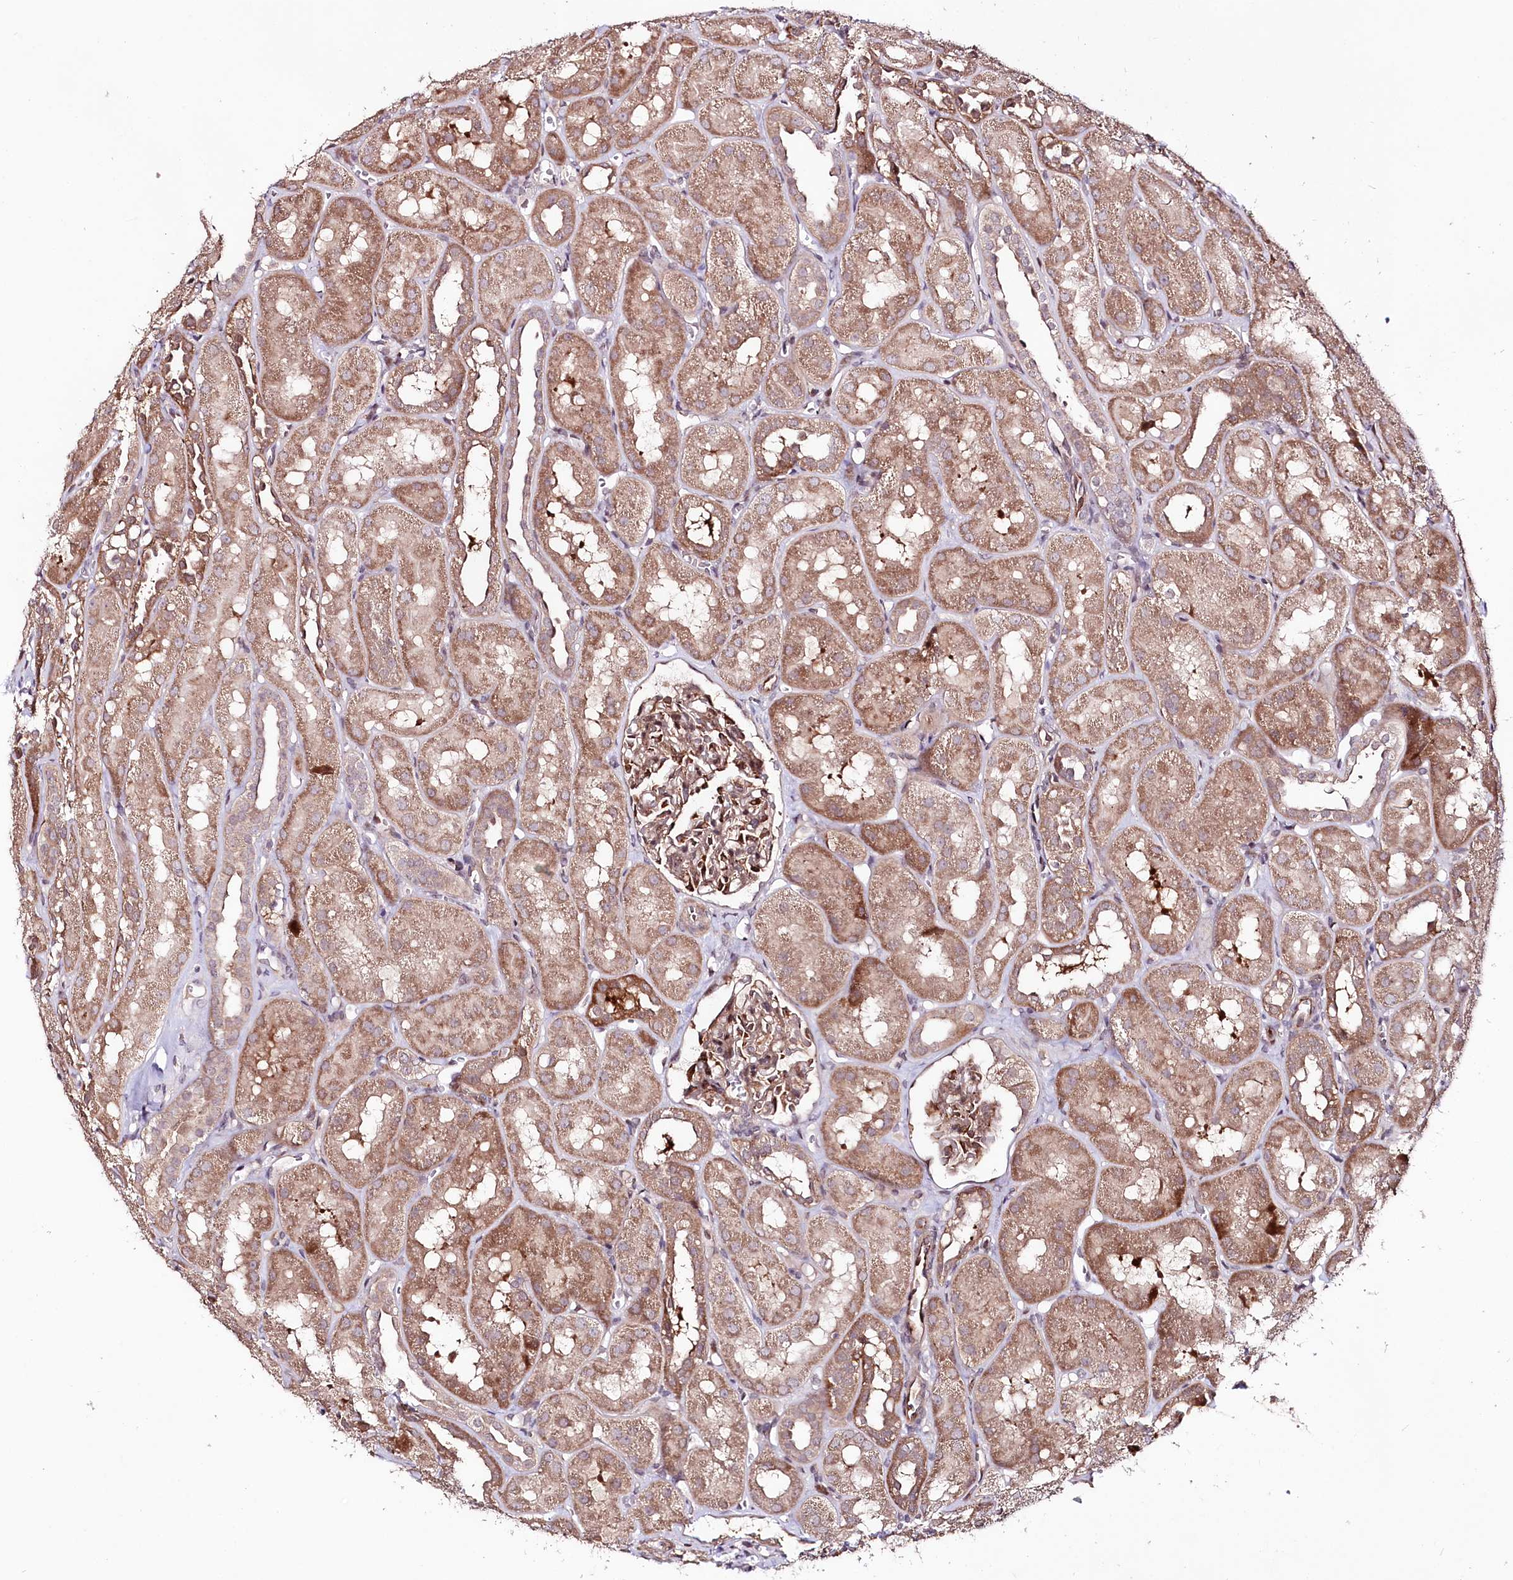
{"staining": {"intensity": "moderate", "quantity": ">75%", "location": "cytoplasmic/membranous"}, "tissue": "kidney", "cell_type": "Cells in glomeruli", "image_type": "normal", "snomed": [{"axis": "morphology", "description": "Normal tissue, NOS"}, {"axis": "topography", "description": "Kidney"}, {"axis": "topography", "description": "Urinary bladder"}], "caption": "DAB (3,3'-diaminobenzidine) immunohistochemical staining of benign human kidney displays moderate cytoplasmic/membranous protein positivity in about >75% of cells in glomeruli. The staining is performed using DAB (3,3'-diaminobenzidine) brown chromogen to label protein expression. The nuclei are counter-stained blue using hematoxylin.", "gene": "PHLDB1", "patient": {"sex": "male", "age": 16}}